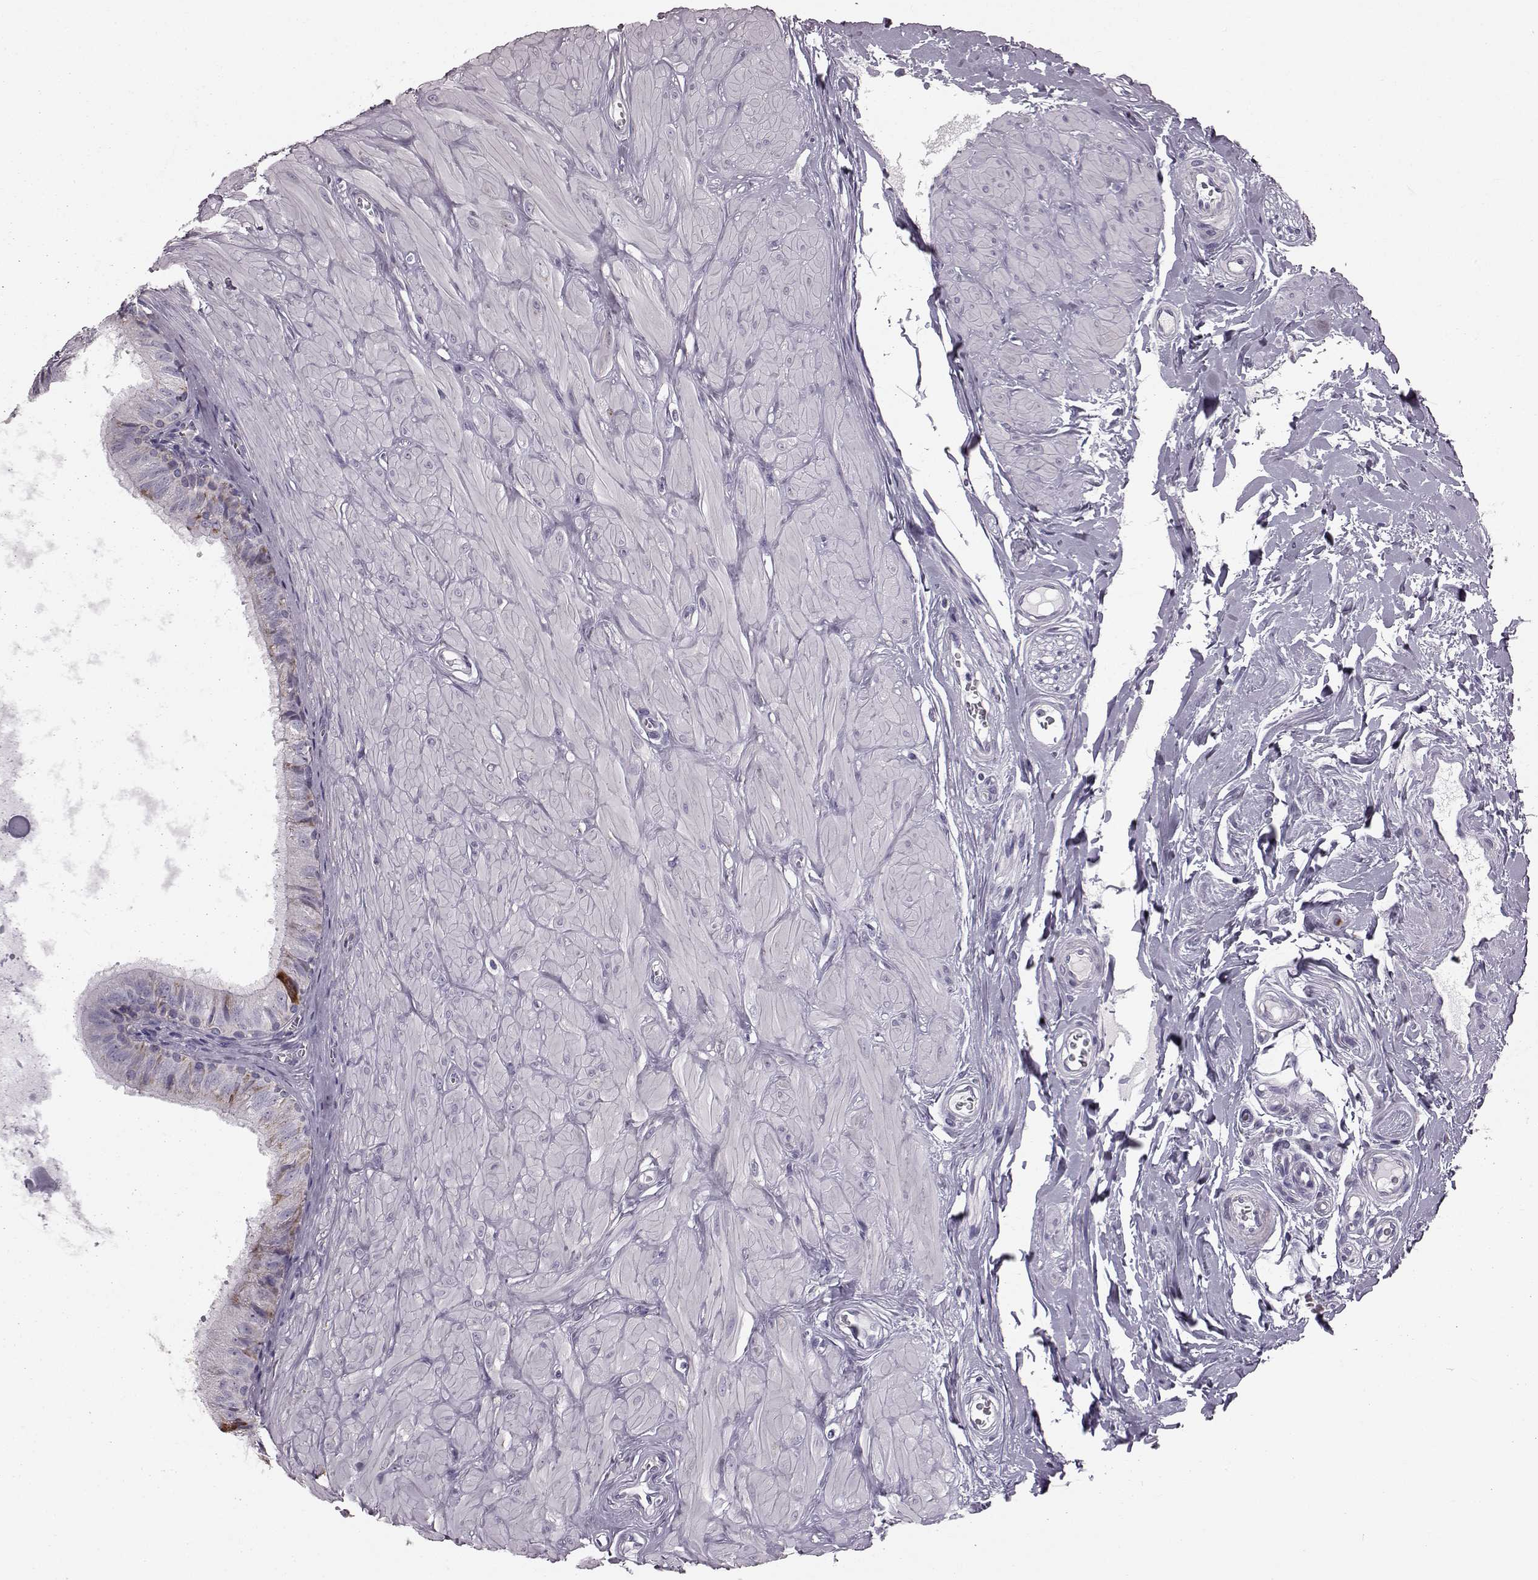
{"staining": {"intensity": "weak", "quantity": "25%-75%", "location": "cytoplasmic/membranous"}, "tissue": "epididymis", "cell_type": "Glandular cells", "image_type": "normal", "snomed": [{"axis": "morphology", "description": "Normal tissue, NOS"}, {"axis": "topography", "description": "Epididymis"}], "caption": "Benign epididymis was stained to show a protein in brown. There is low levels of weak cytoplasmic/membranous expression in about 25%-75% of glandular cells. Immunohistochemistry stains the protein in brown and the nuclei are stained blue.", "gene": "ATP5MF", "patient": {"sex": "male", "age": 37}}